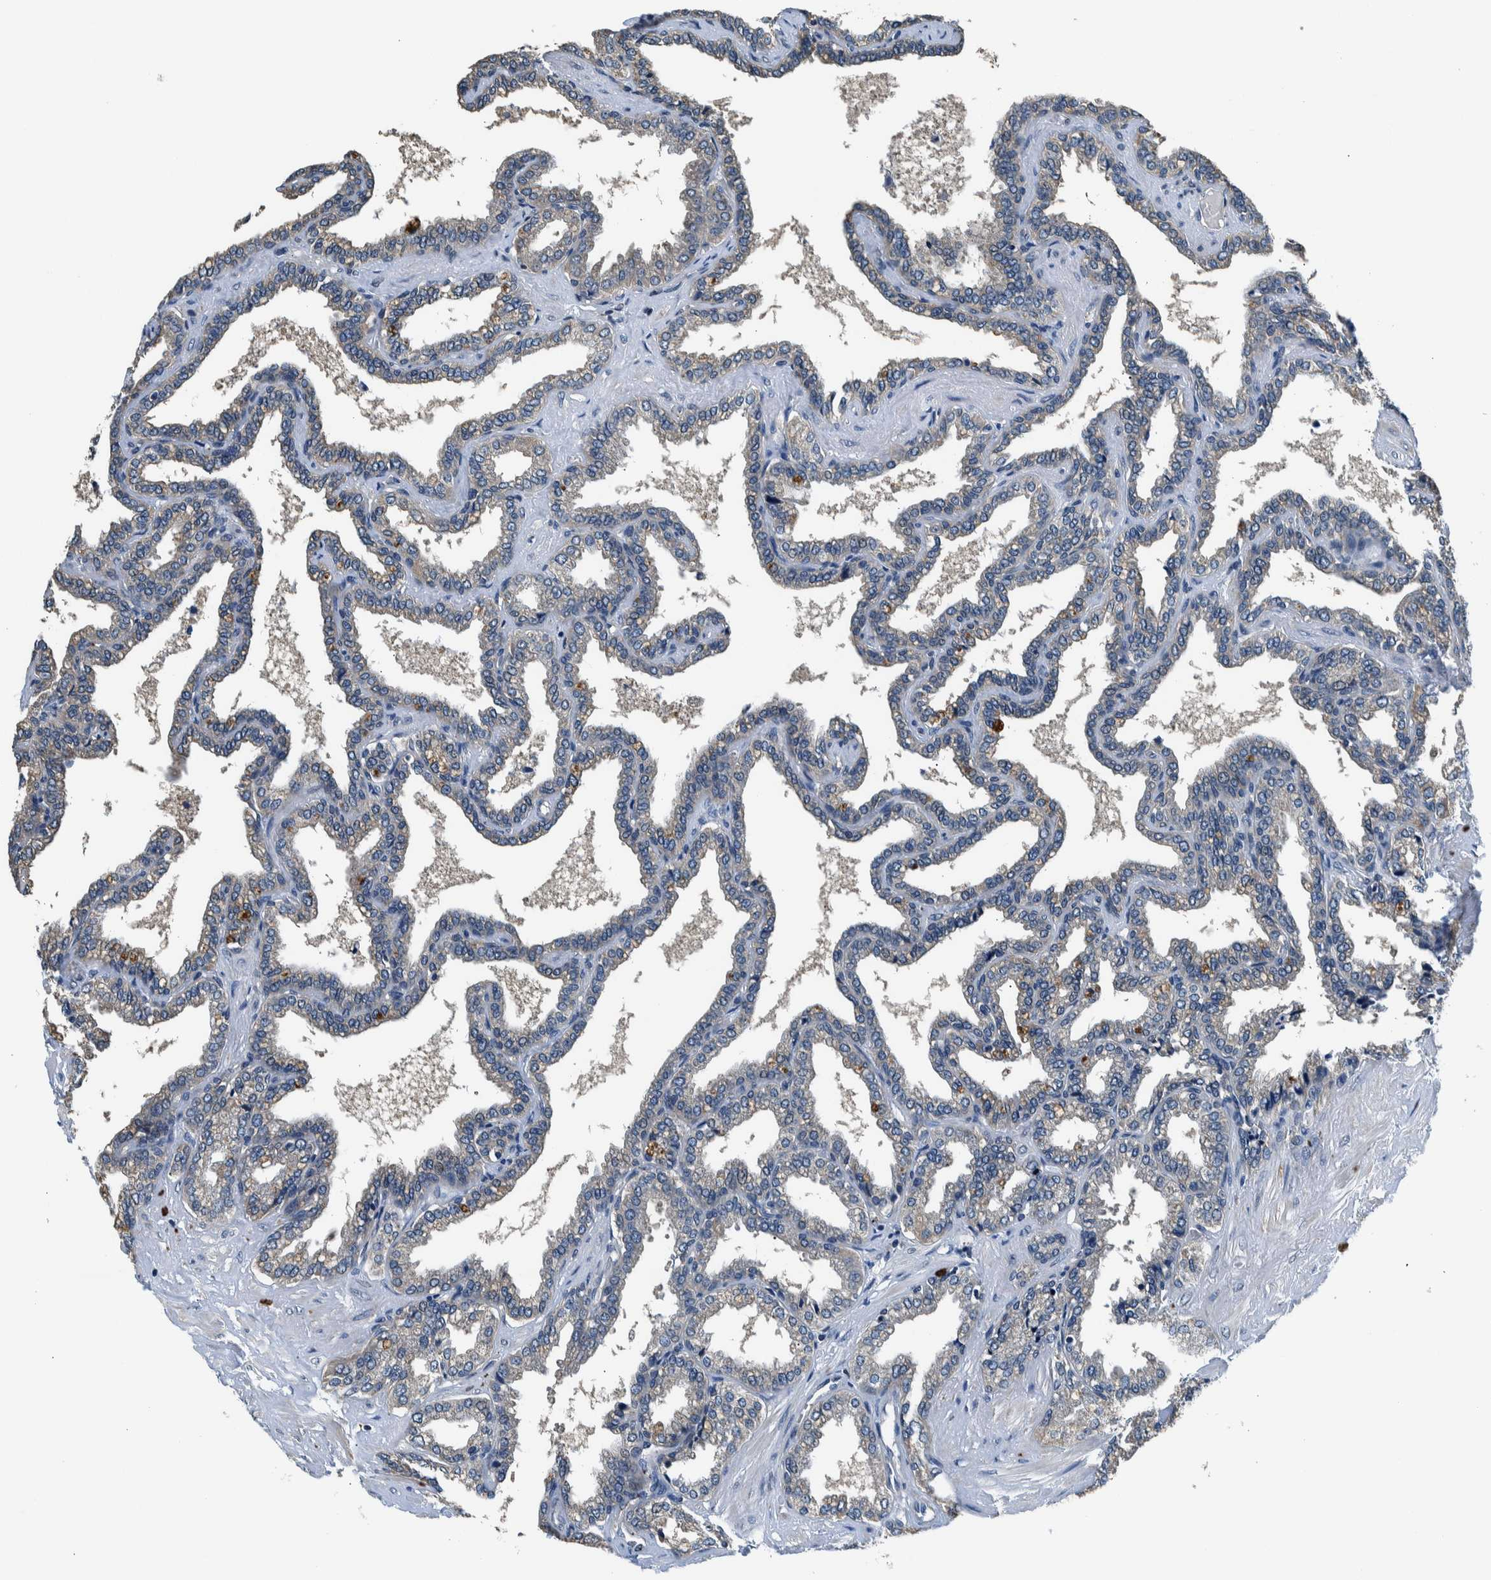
{"staining": {"intensity": "negative", "quantity": "none", "location": "none"}, "tissue": "seminal vesicle", "cell_type": "Glandular cells", "image_type": "normal", "snomed": [{"axis": "morphology", "description": "Normal tissue, NOS"}, {"axis": "topography", "description": "Seminal veicle"}], "caption": "Glandular cells are negative for brown protein staining in unremarkable seminal vesicle.", "gene": "NIBAN2", "patient": {"sex": "male", "age": 46}}